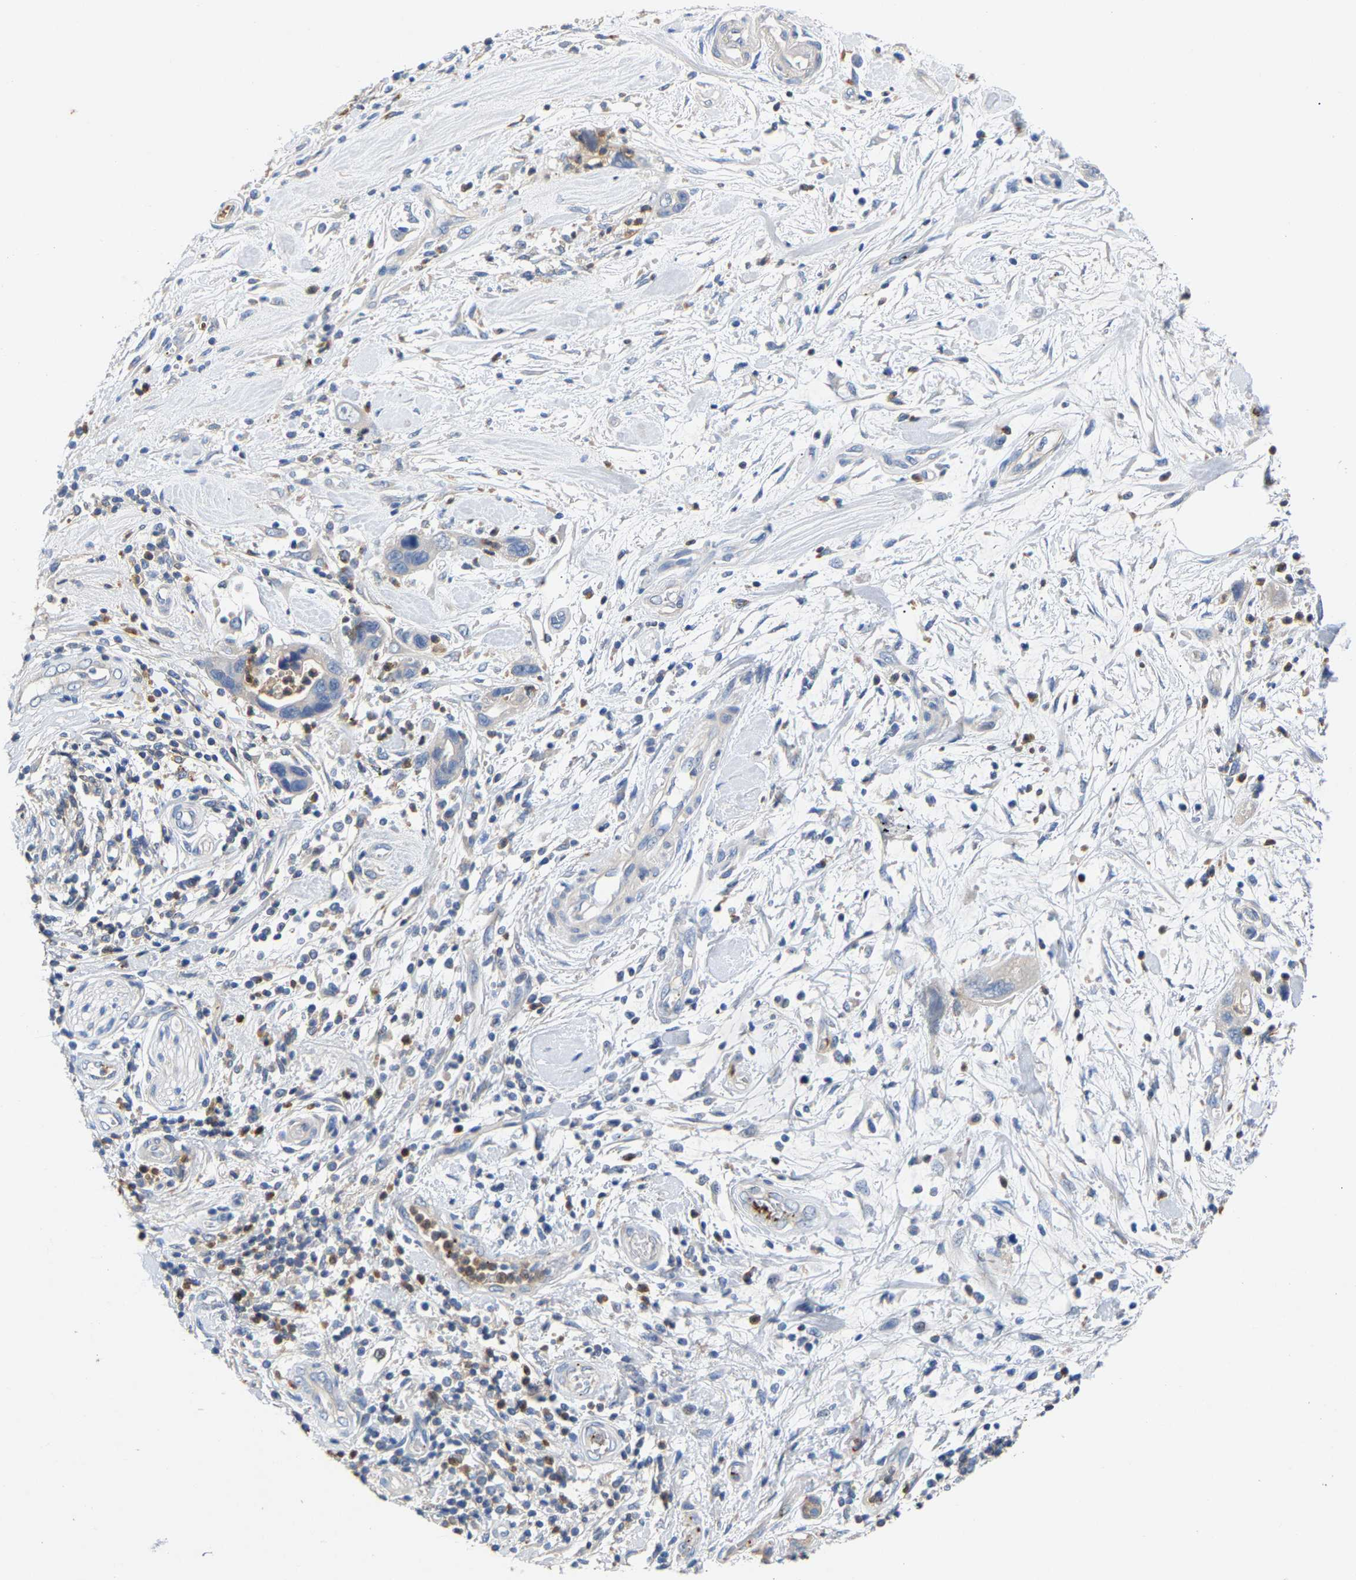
{"staining": {"intensity": "negative", "quantity": "none", "location": "none"}, "tissue": "pancreatic cancer", "cell_type": "Tumor cells", "image_type": "cancer", "snomed": [{"axis": "morphology", "description": "Adenocarcinoma, NOS"}, {"axis": "topography", "description": "Pancreas"}], "caption": "Tumor cells are negative for brown protein staining in pancreatic cancer.", "gene": "CCDC171", "patient": {"sex": "female", "age": 70}}